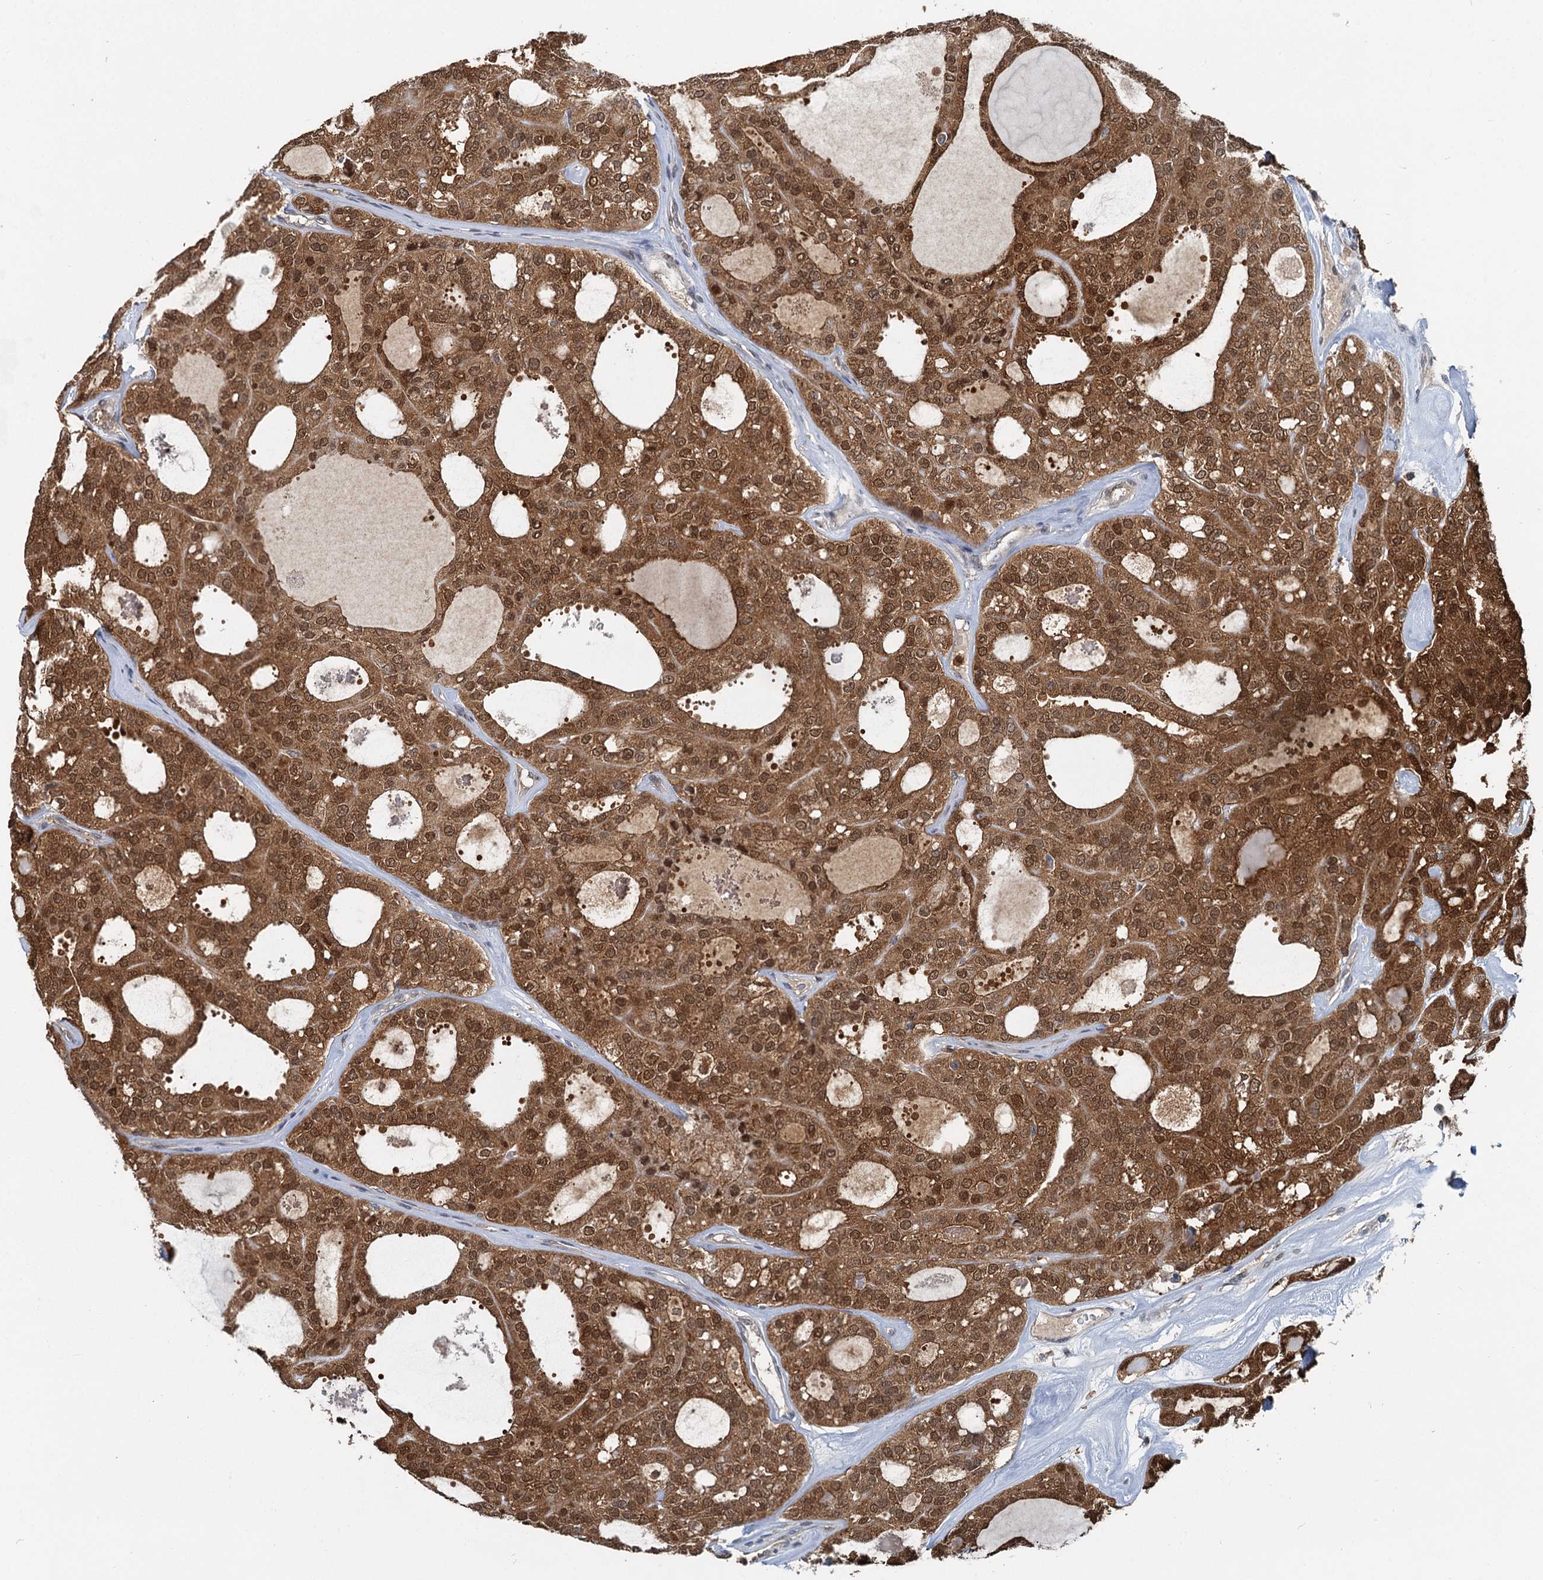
{"staining": {"intensity": "strong", "quantity": ">75%", "location": "cytoplasmic/membranous,nuclear"}, "tissue": "thyroid cancer", "cell_type": "Tumor cells", "image_type": "cancer", "snomed": [{"axis": "morphology", "description": "Follicular adenoma carcinoma, NOS"}, {"axis": "topography", "description": "Thyroid gland"}], "caption": "Brown immunohistochemical staining in thyroid cancer reveals strong cytoplasmic/membranous and nuclear expression in approximately >75% of tumor cells. The staining was performed using DAB (3,3'-diaminobenzidine) to visualize the protein expression in brown, while the nuclei were stained in blue with hematoxylin (Magnification: 20x).", "gene": "GPI", "patient": {"sex": "male", "age": 75}}